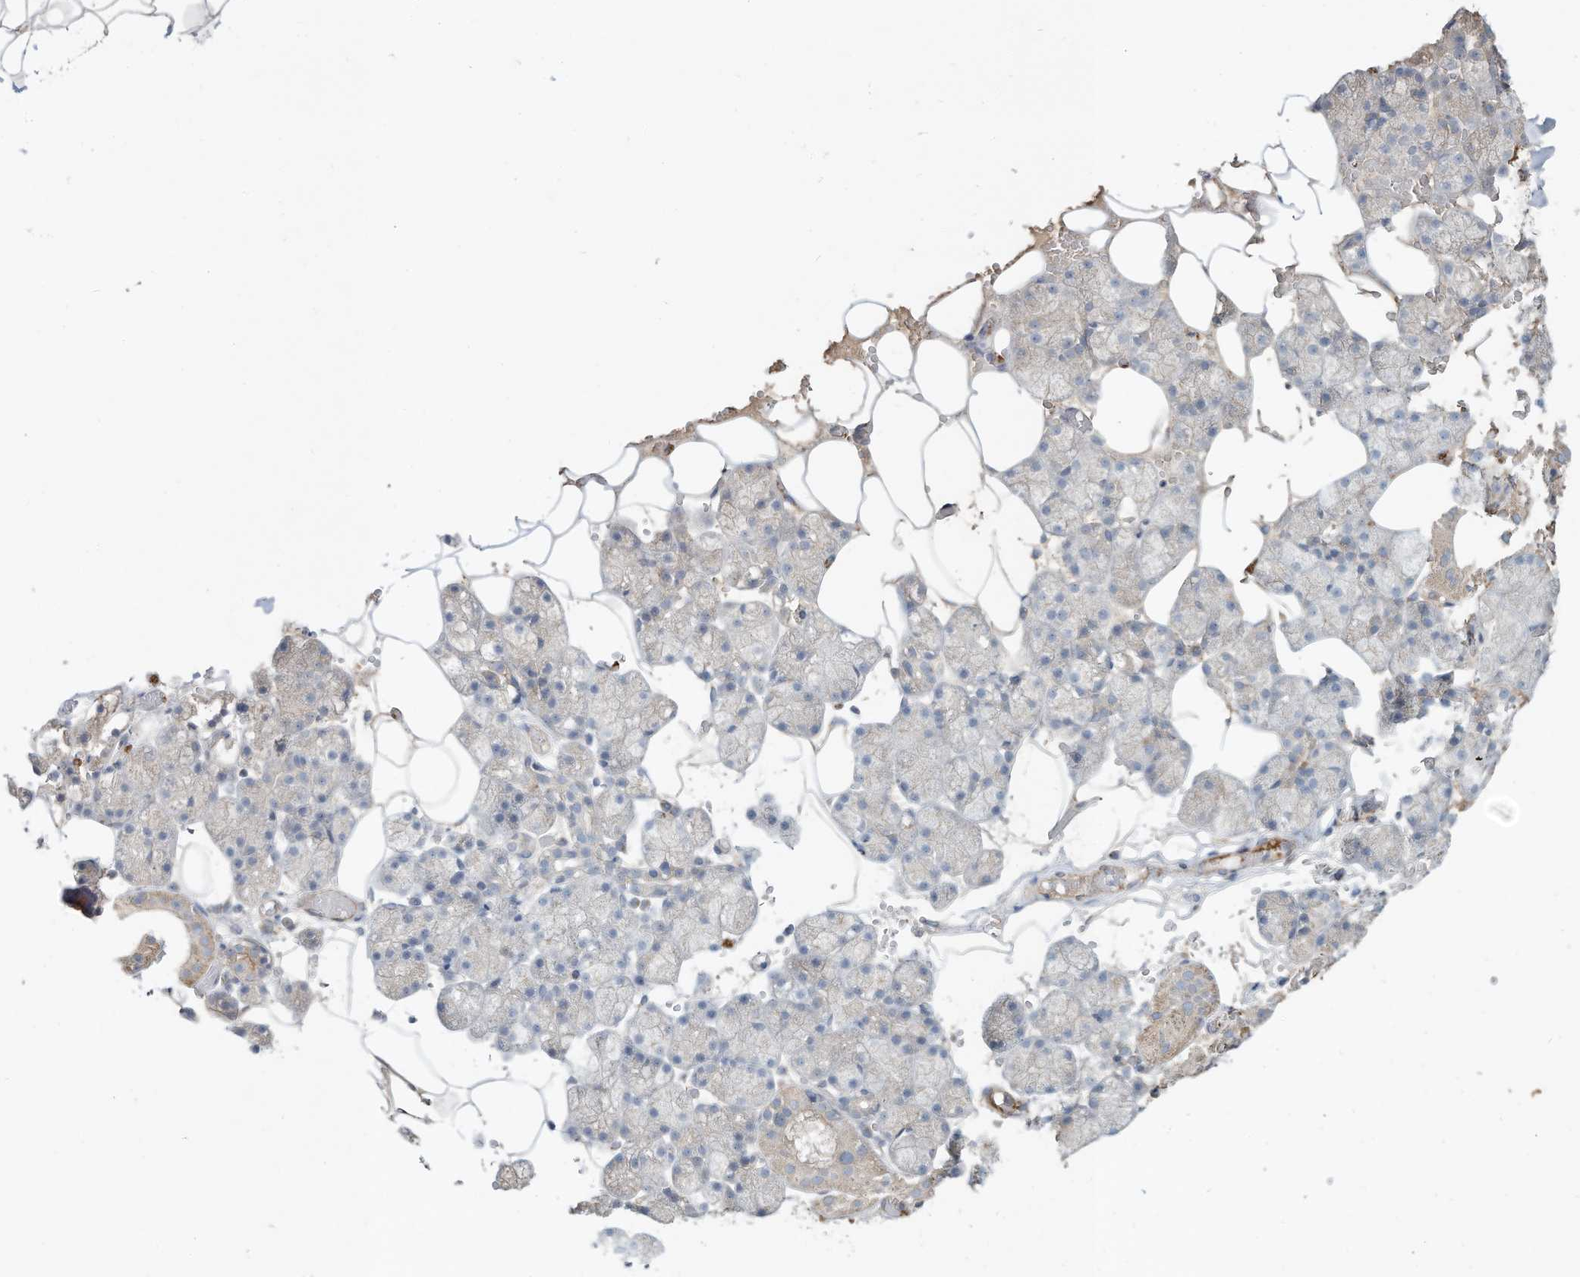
{"staining": {"intensity": "weak", "quantity": "<25%", "location": "cytoplasmic/membranous"}, "tissue": "salivary gland", "cell_type": "Glandular cells", "image_type": "normal", "snomed": [{"axis": "morphology", "description": "Normal tissue, NOS"}, {"axis": "topography", "description": "Salivary gland"}], "caption": "Glandular cells show no significant protein expression in unremarkable salivary gland. The staining was performed using DAB to visualize the protein expression in brown, while the nuclei were stained in blue with hematoxylin (Magnification: 20x).", "gene": "HTR5A", "patient": {"sex": "male", "age": 62}}